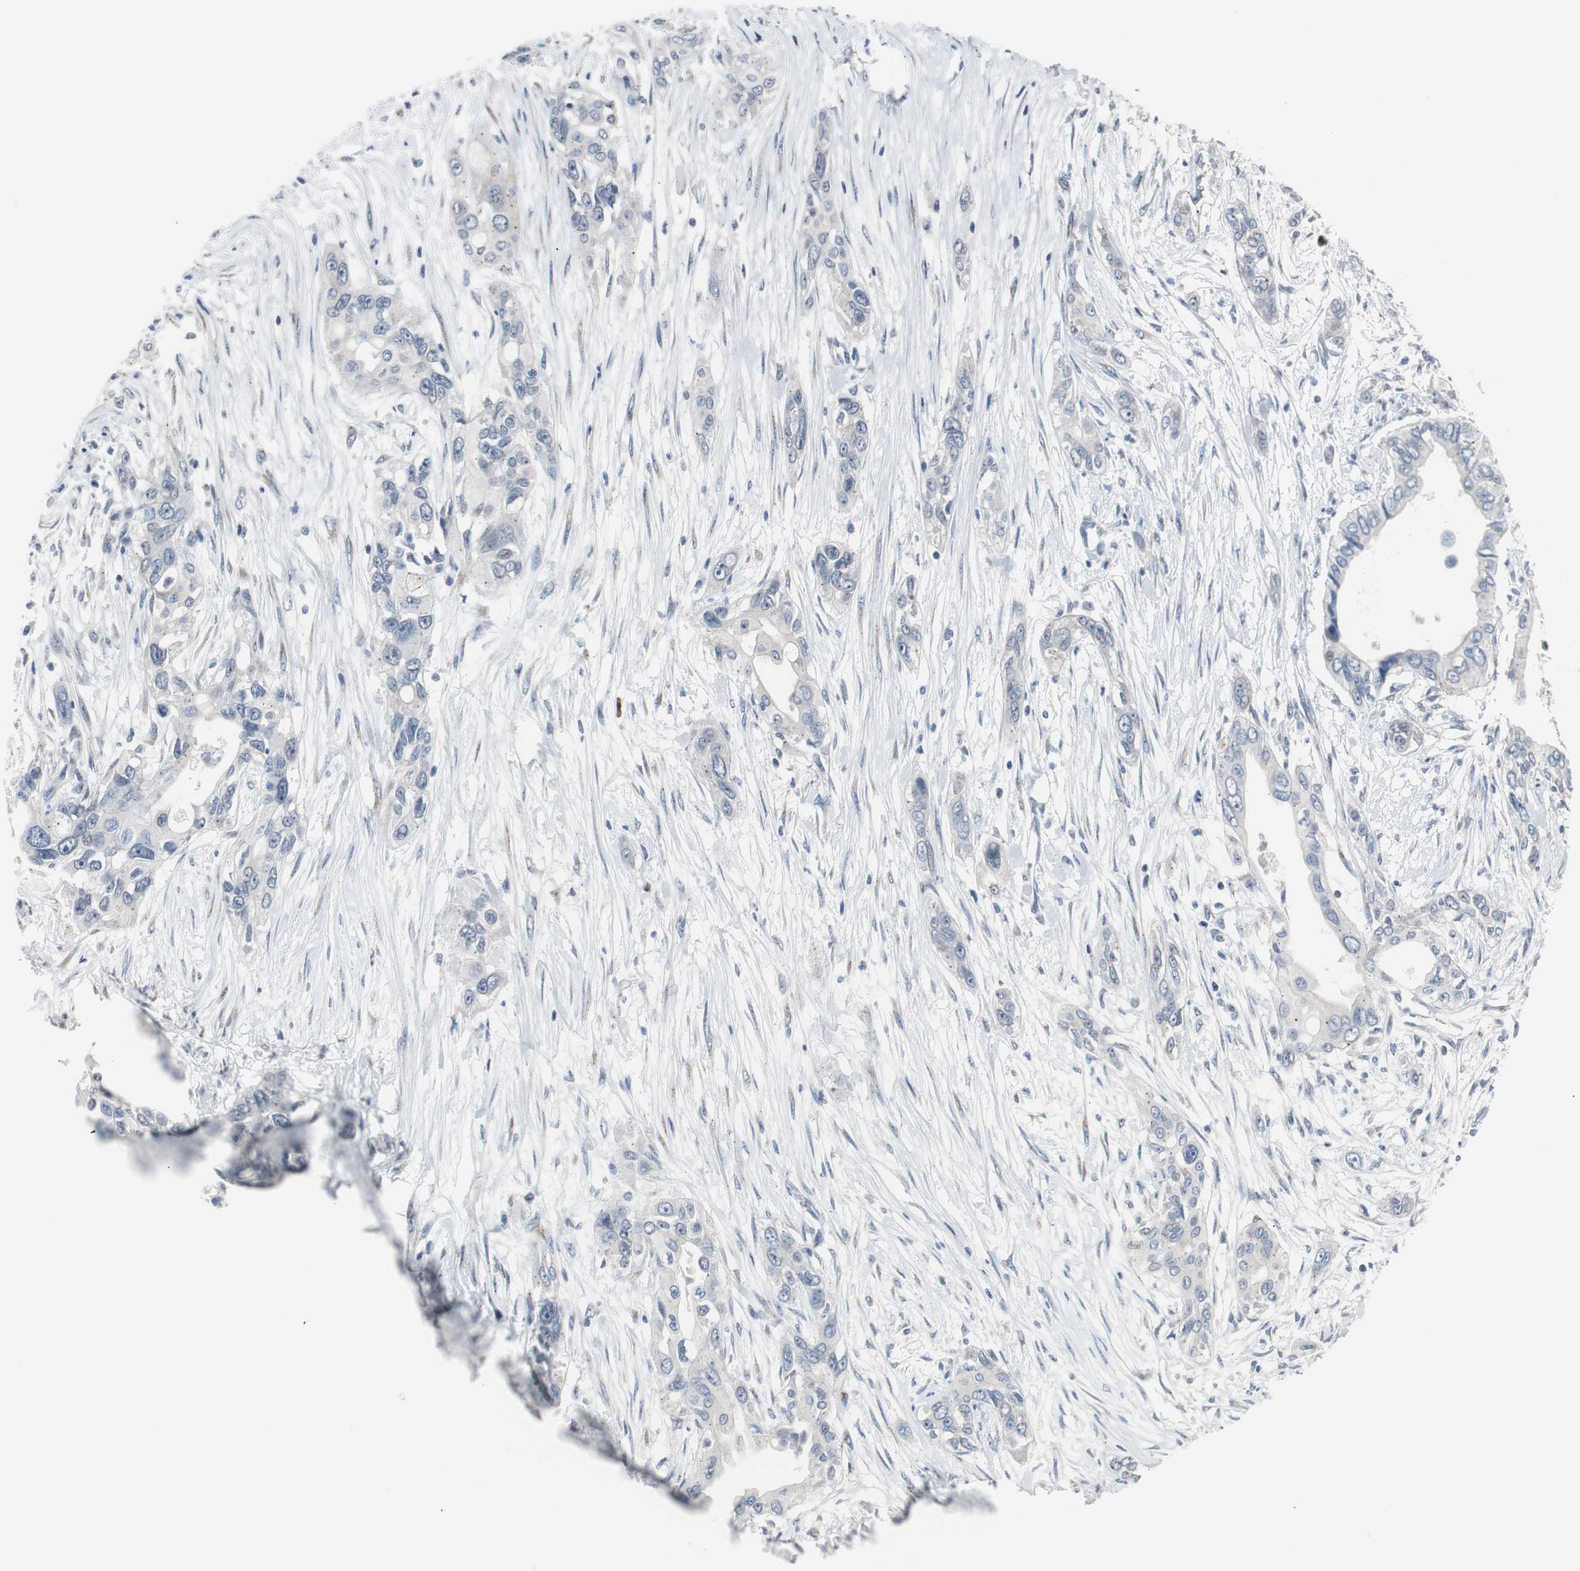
{"staining": {"intensity": "negative", "quantity": "none", "location": "none"}, "tissue": "pancreatic cancer", "cell_type": "Tumor cells", "image_type": "cancer", "snomed": [{"axis": "morphology", "description": "Adenocarcinoma, NOS"}, {"axis": "topography", "description": "Pancreas"}], "caption": "Tumor cells are negative for protein expression in human pancreatic adenocarcinoma. (DAB (3,3'-diaminobenzidine) IHC with hematoxylin counter stain).", "gene": "SOX30", "patient": {"sex": "female", "age": 60}}